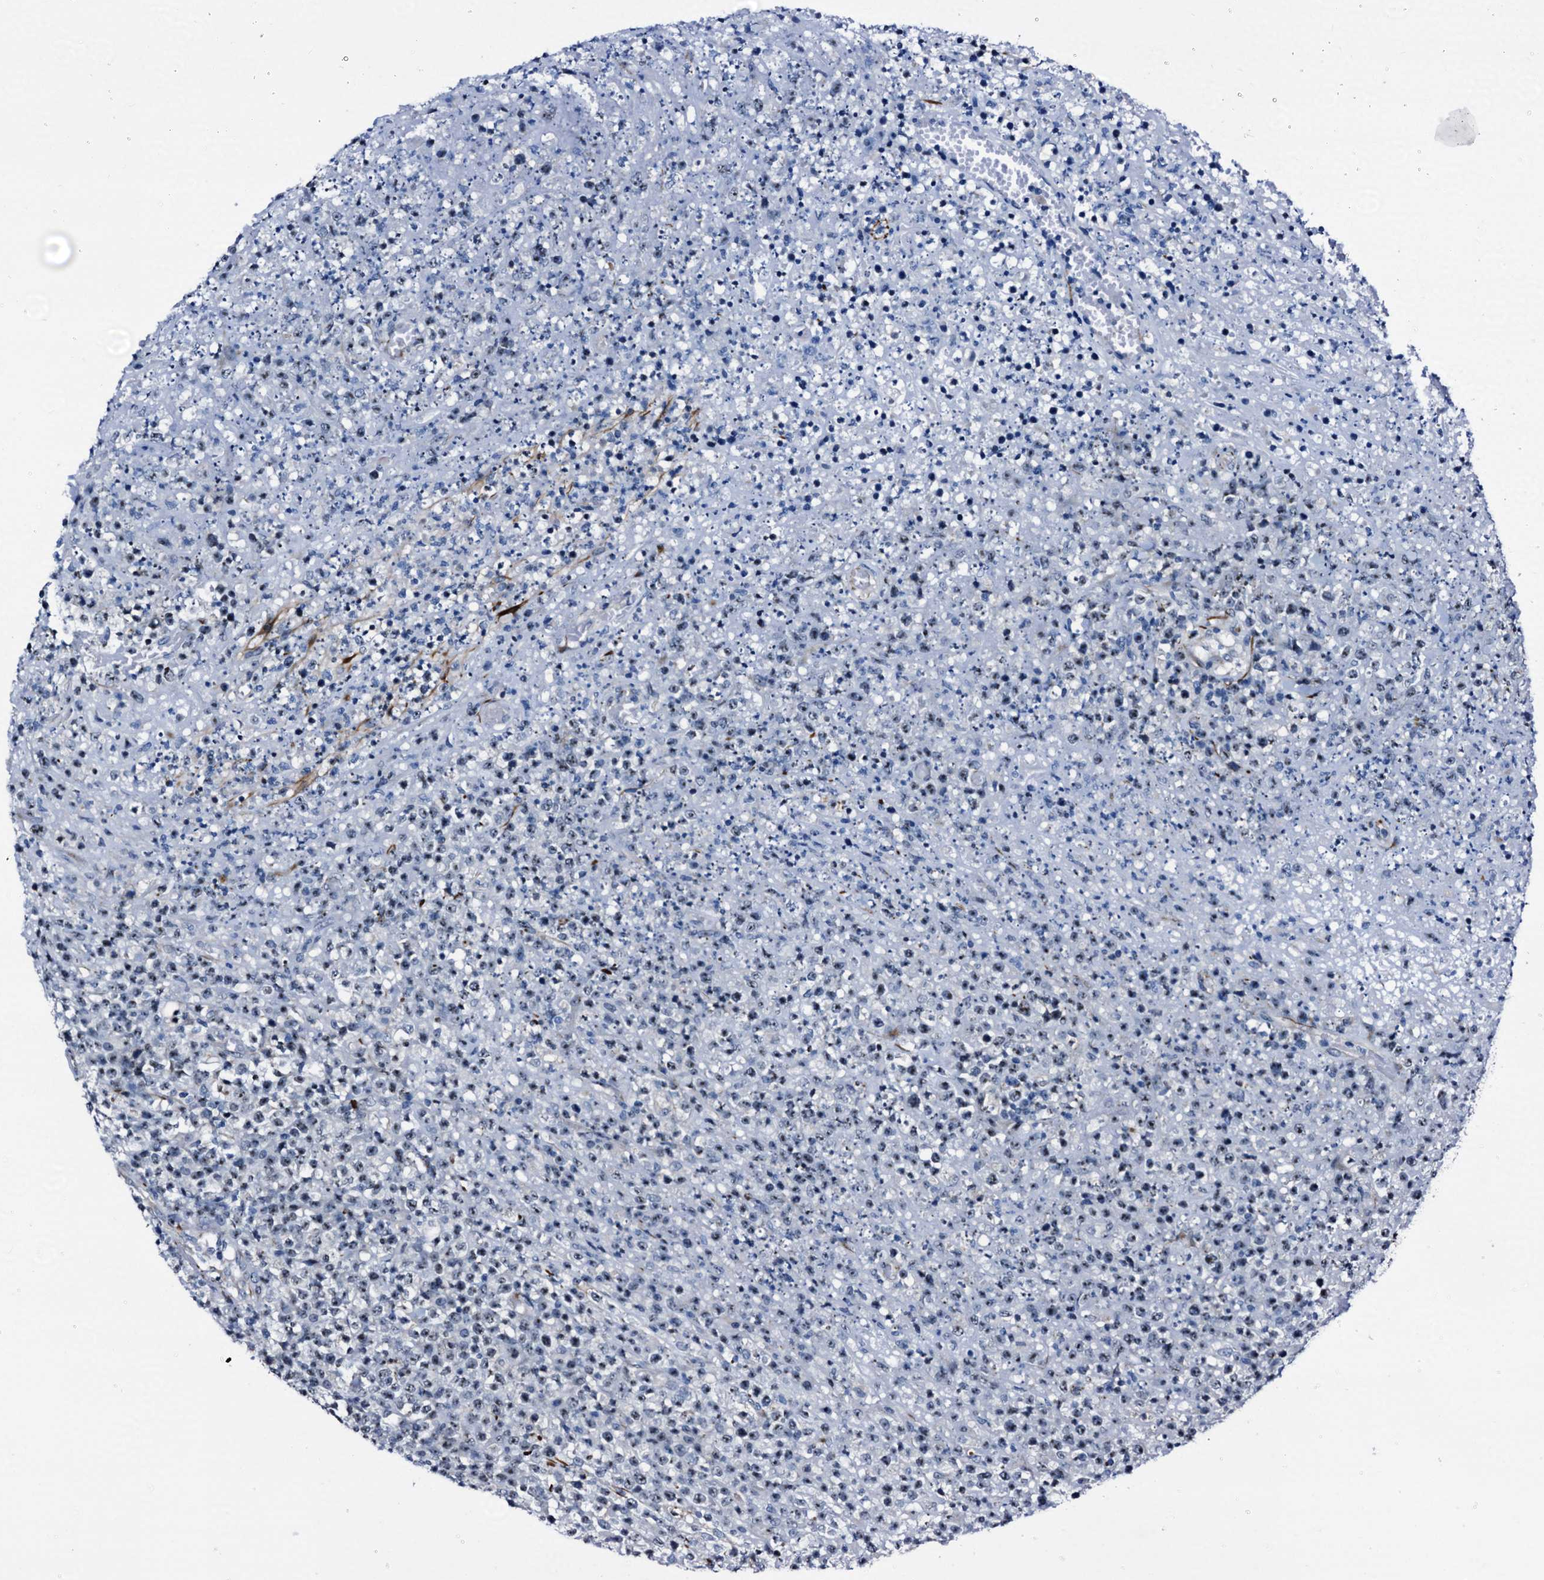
{"staining": {"intensity": "weak", "quantity": ">75%", "location": "nuclear"}, "tissue": "lymphoma", "cell_type": "Tumor cells", "image_type": "cancer", "snomed": [{"axis": "morphology", "description": "Malignant lymphoma, non-Hodgkin's type, High grade"}, {"axis": "topography", "description": "Colon"}], "caption": "Human malignant lymphoma, non-Hodgkin's type (high-grade) stained with a brown dye shows weak nuclear positive staining in about >75% of tumor cells.", "gene": "EMG1", "patient": {"sex": "female", "age": 53}}